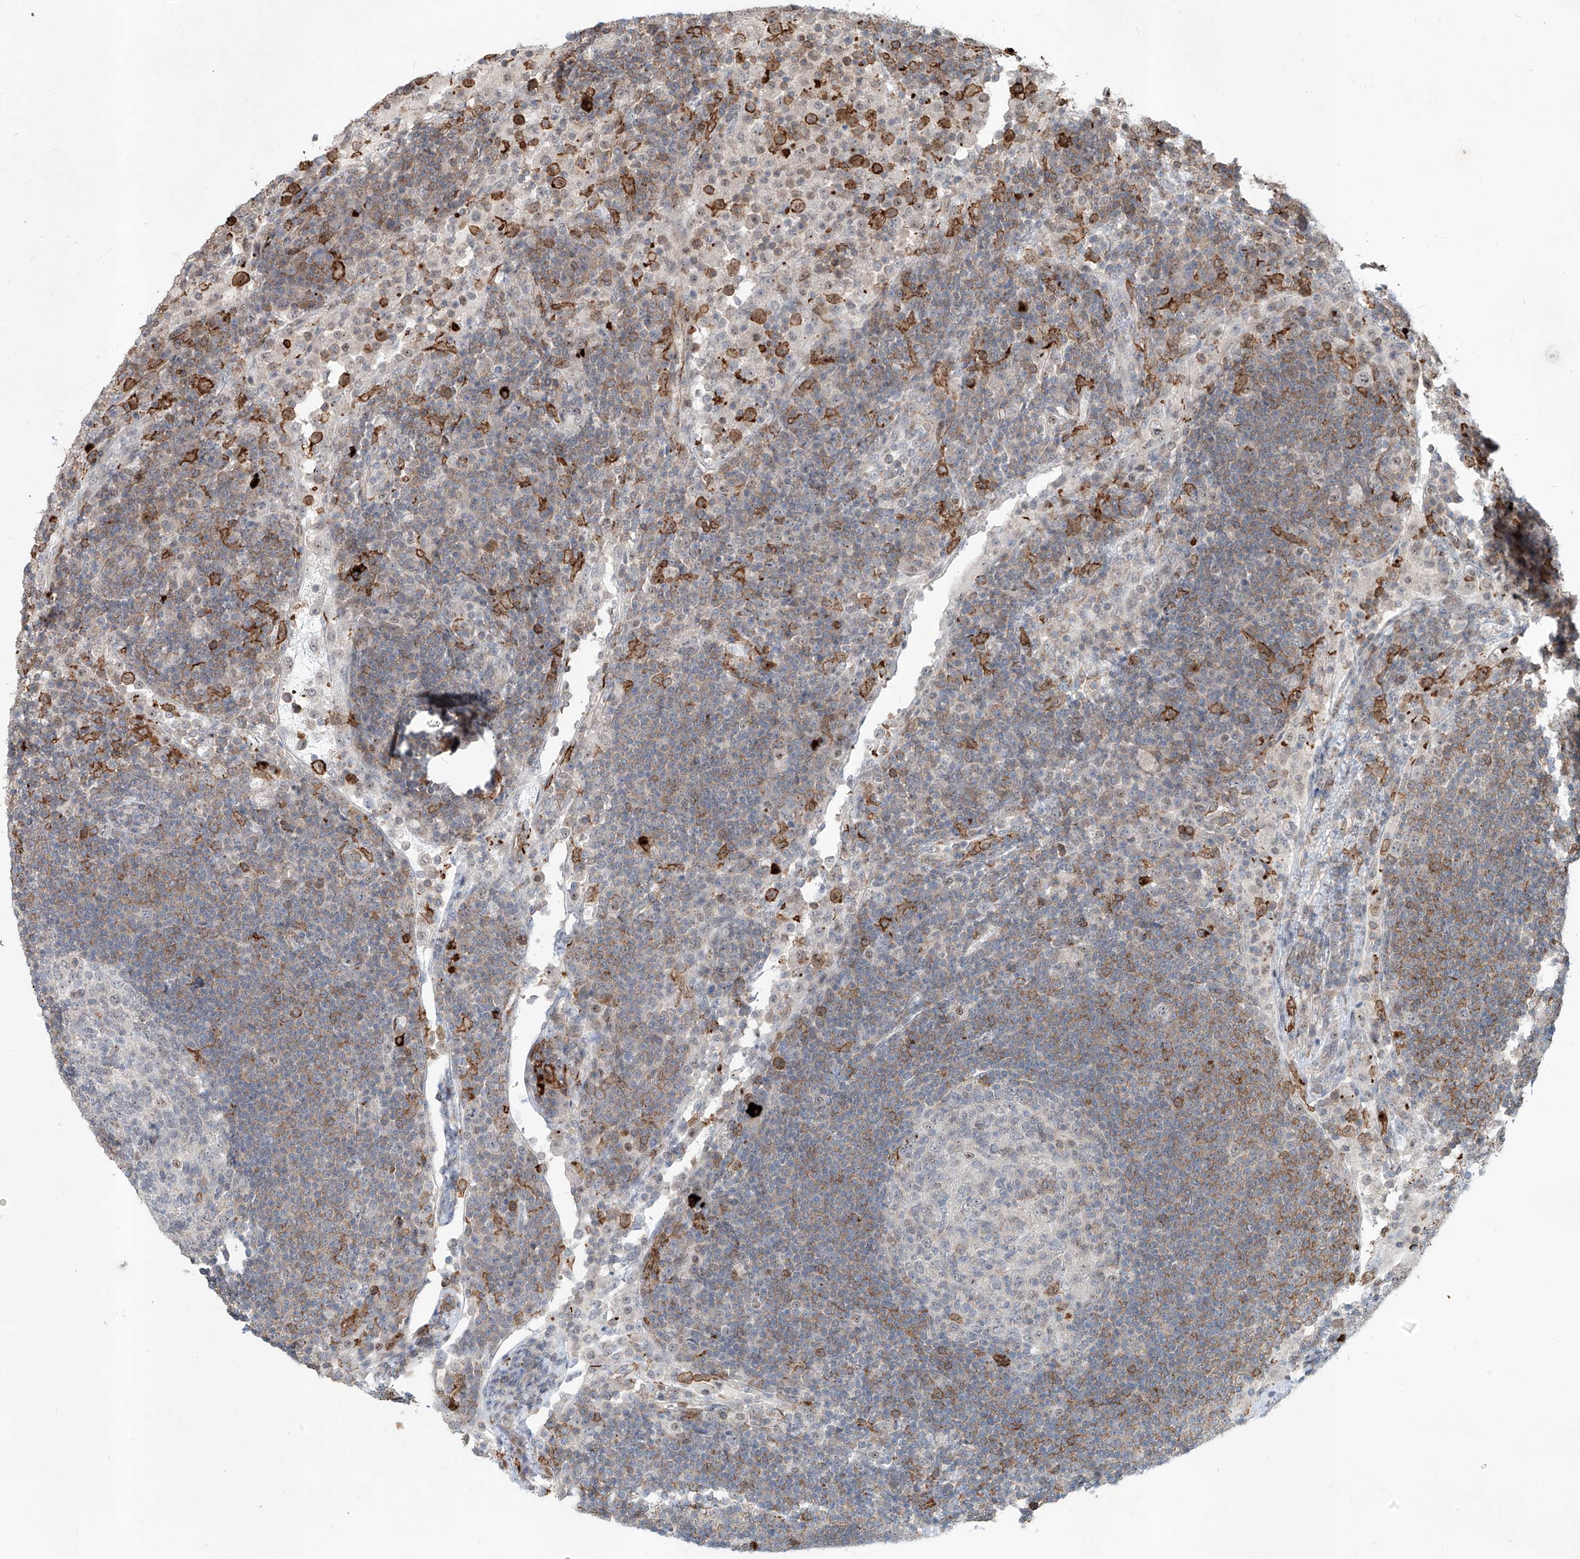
{"staining": {"intensity": "negative", "quantity": "none", "location": "none"}, "tissue": "lymph node", "cell_type": "Germinal center cells", "image_type": "normal", "snomed": [{"axis": "morphology", "description": "Normal tissue, NOS"}, {"axis": "topography", "description": "Lymph node"}], "caption": "This is a histopathology image of immunohistochemistry (IHC) staining of benign lymph node, which shows no staining in germinal center cells. (DAB immunohistochemistry (IHC) with hematoxylin counter stain).", "gene": "ZBTB48", "patient": {"sex": "female", "age": 53}}